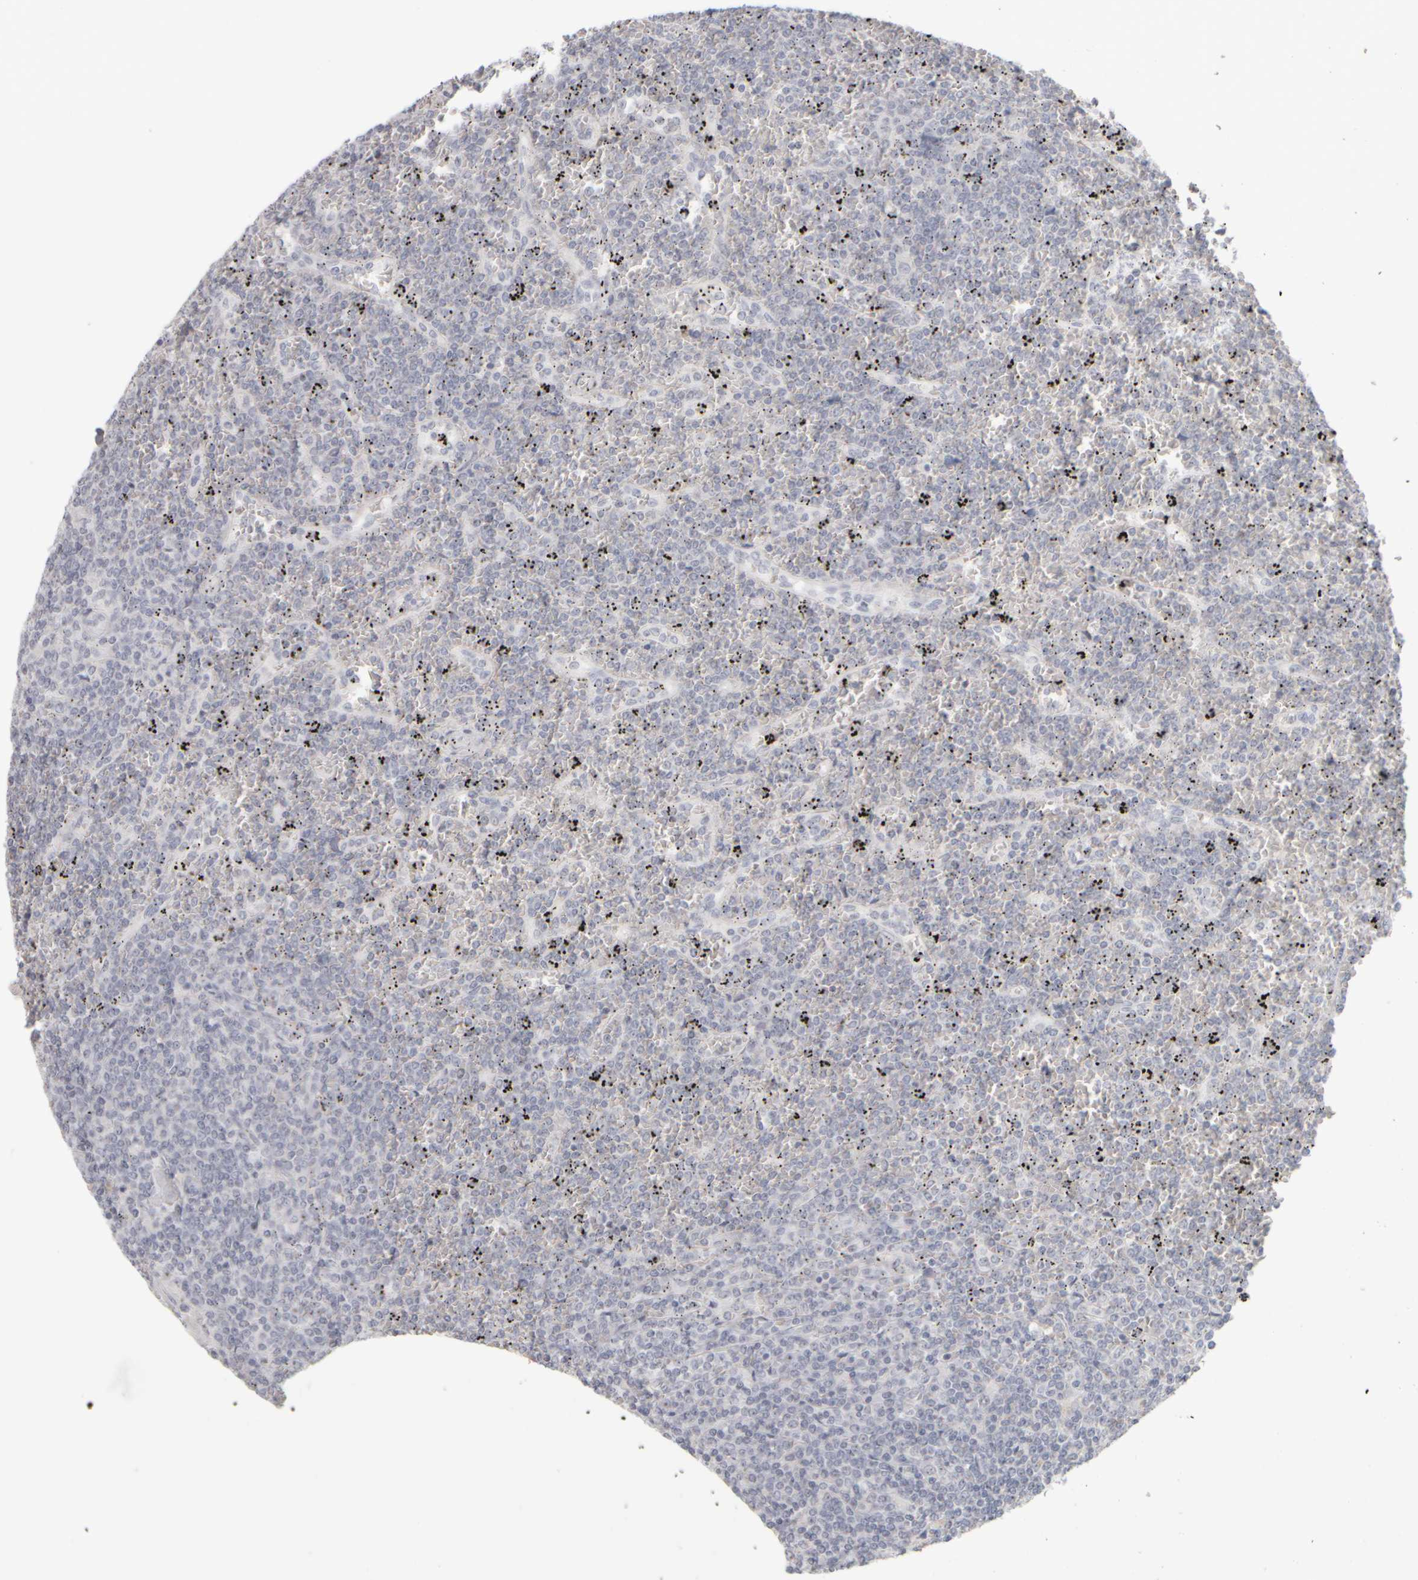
{"staining": {"intensity": "negative", "quantity": "none", "location": "none"}, "tissue": "lymphoma", "cell_type": "Tumor cells", "image_type": "cancer", "snomed": [{"axis": "morphology", "description": "Malignant lymphoma, non-Hodgkin's type, Low grade"}, {"axis": "topography", "description": "Spleen"}], "caption": "Immunohistochemistry of human lymphoma demonstrates no expression in tumor cells. The staining was performed using DAB (3,3'-diaminobenzidine) to visualize the protein expression in brown, while the nuclei were stained in blue with hematoxylin (Magnification: 20x).", "gene": "DCXR", "patient": {"sex": "female", "age": 19}}